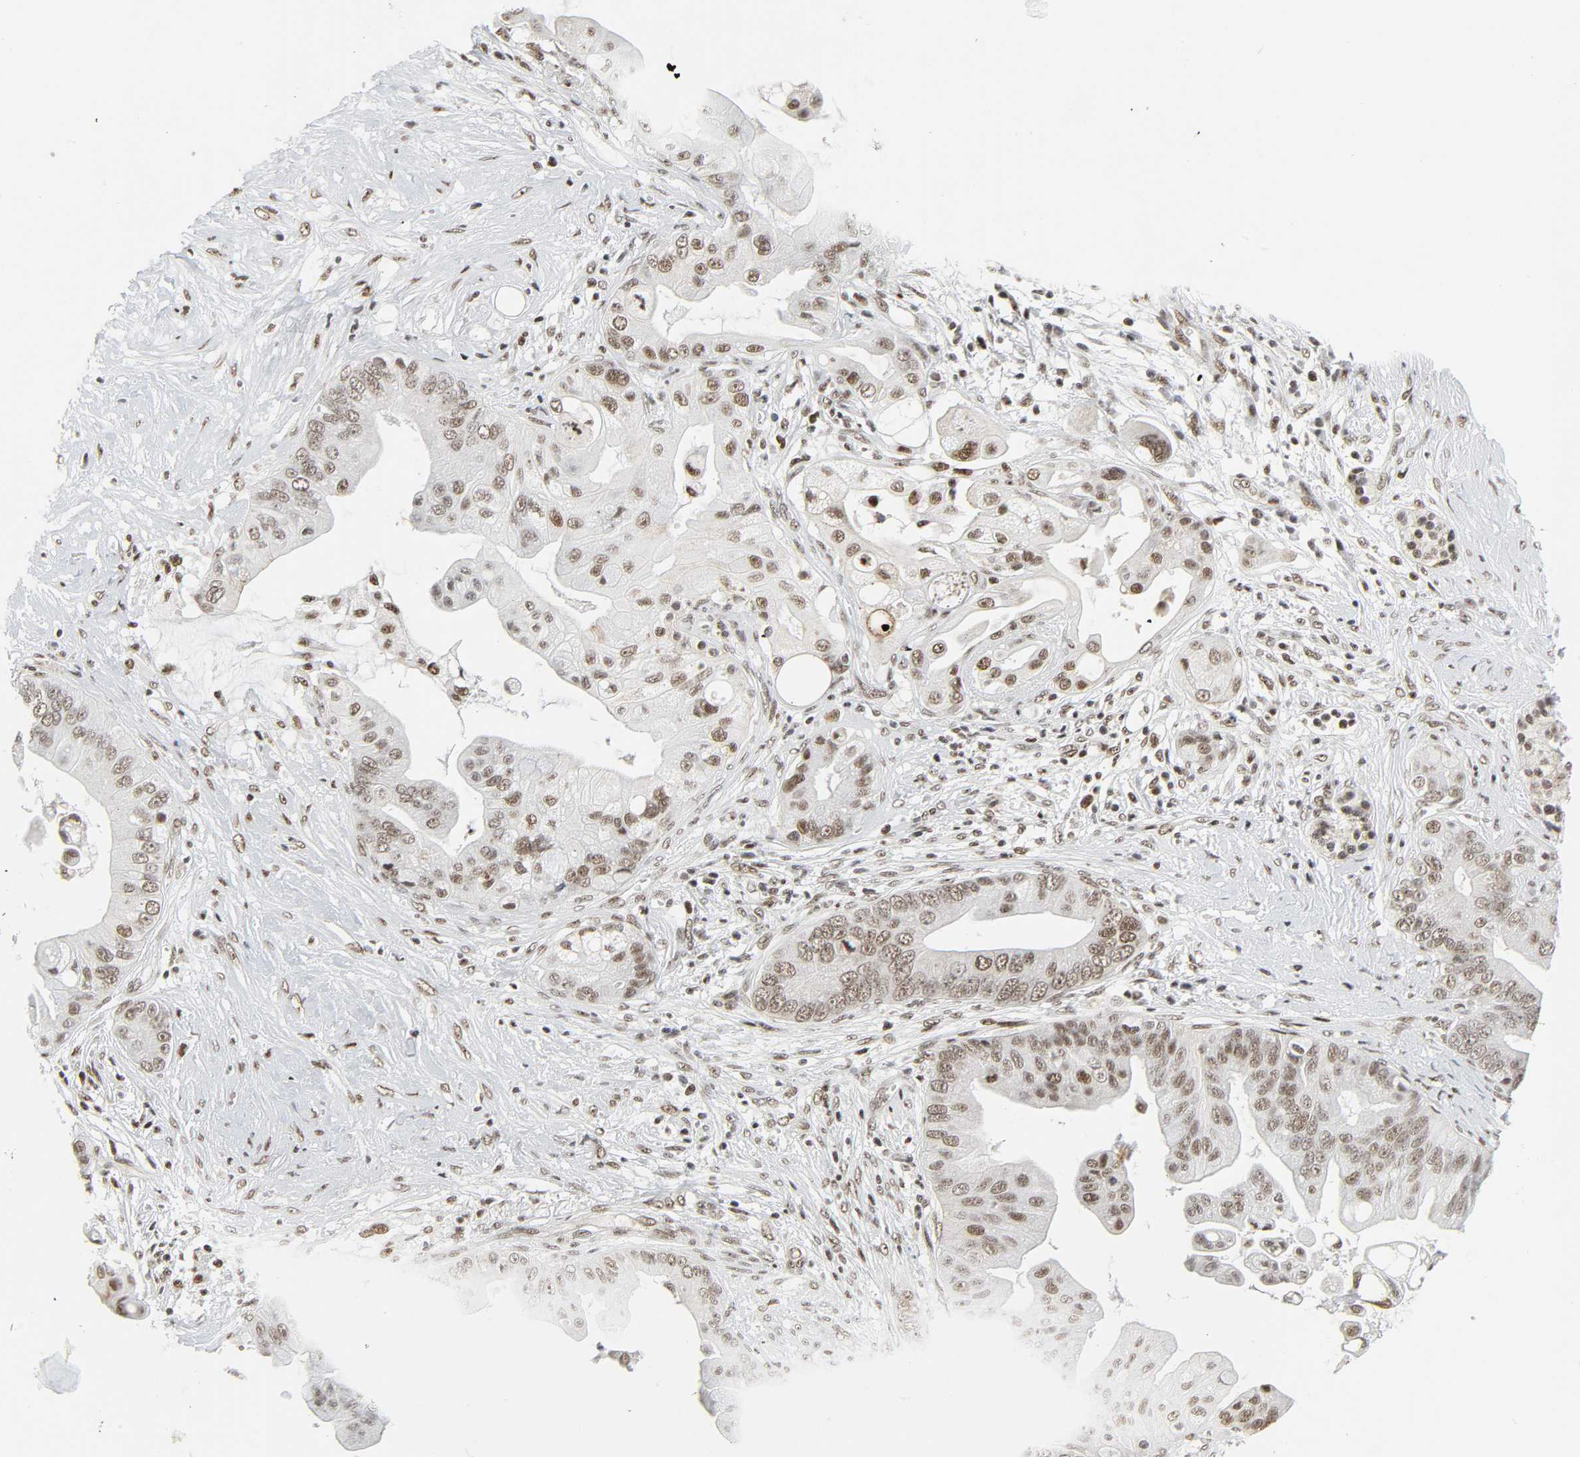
{"staining": {"intensity": "weak", "quantity": ">75%", "location": "nuclear"}, "tissue": "pancreatic cancer", "cell_type": "Tumor cells", "image_type": "cancer", "snomed": [{"axis": "morphology", "description": "Adenocarcinoma, NOS"}, {"axis": "topography", "description": "Pancreas"}], "caption": "Brown immunohistochemical staining in human pancreatic cancer shows weak nuclear expression in about >75% of tumor cells.", "gene": "CDK7", "patient": {"sex": "female", "age": 75}}